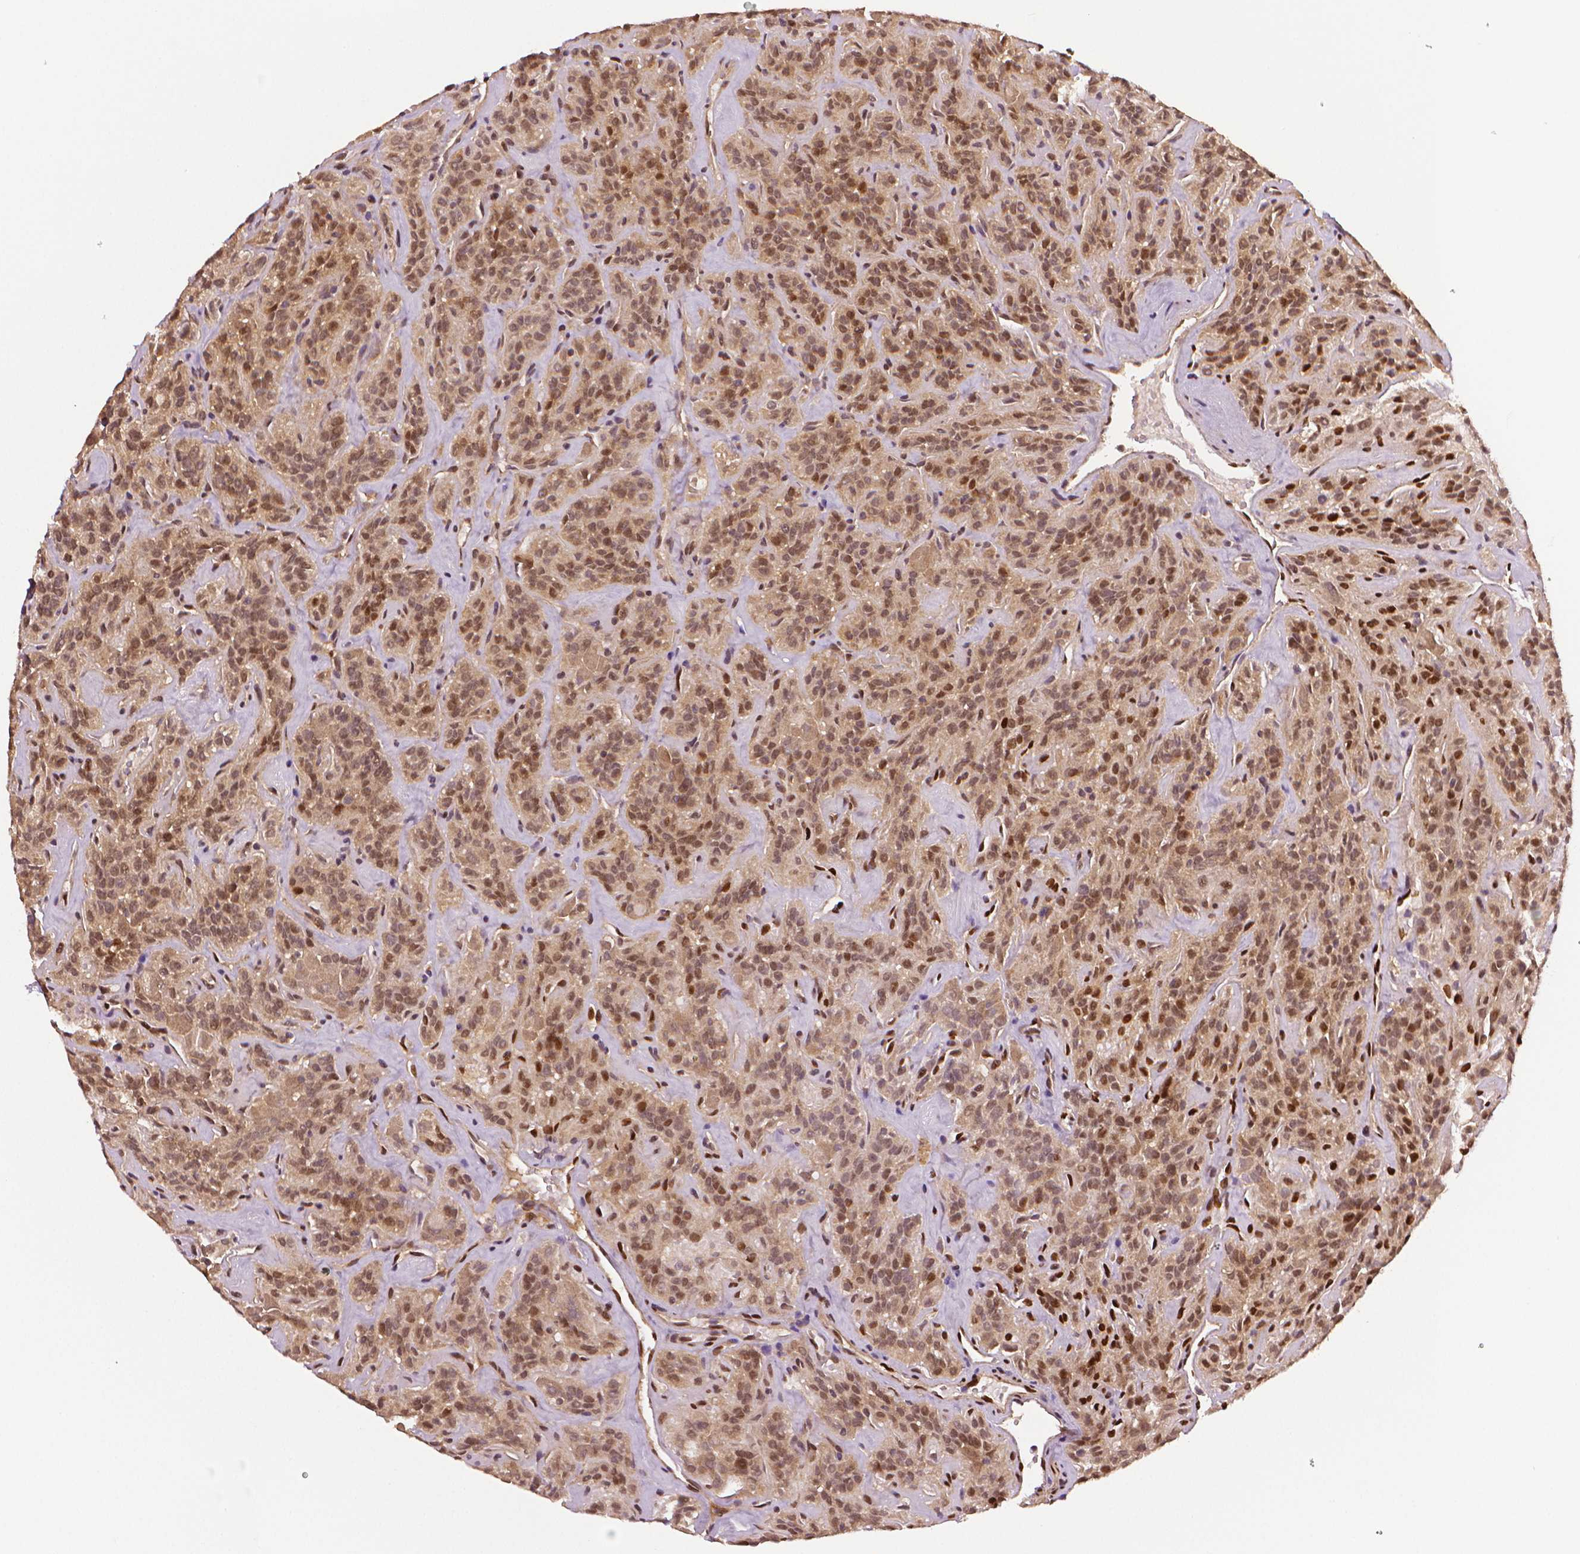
{"staining": {"intensity": "moderate", "quantity": ">75%", "location": "nuclear"}, "tissue": "thyroid cancer", "cell_type": "Tumor cells", "image_type": "cancer", "snomed": [{"axis": "morphology", "description": "Papillary adenocarcinoma, NOS"}, {"axis": "topography", "description": "Thyroid gland"}], "caption": "A brown stain shows moderate nuclear staining of a protein in thyroid cancer tumor cells.", "gene": "STAT3", "patient": {"sex": "female", "age": 45}}